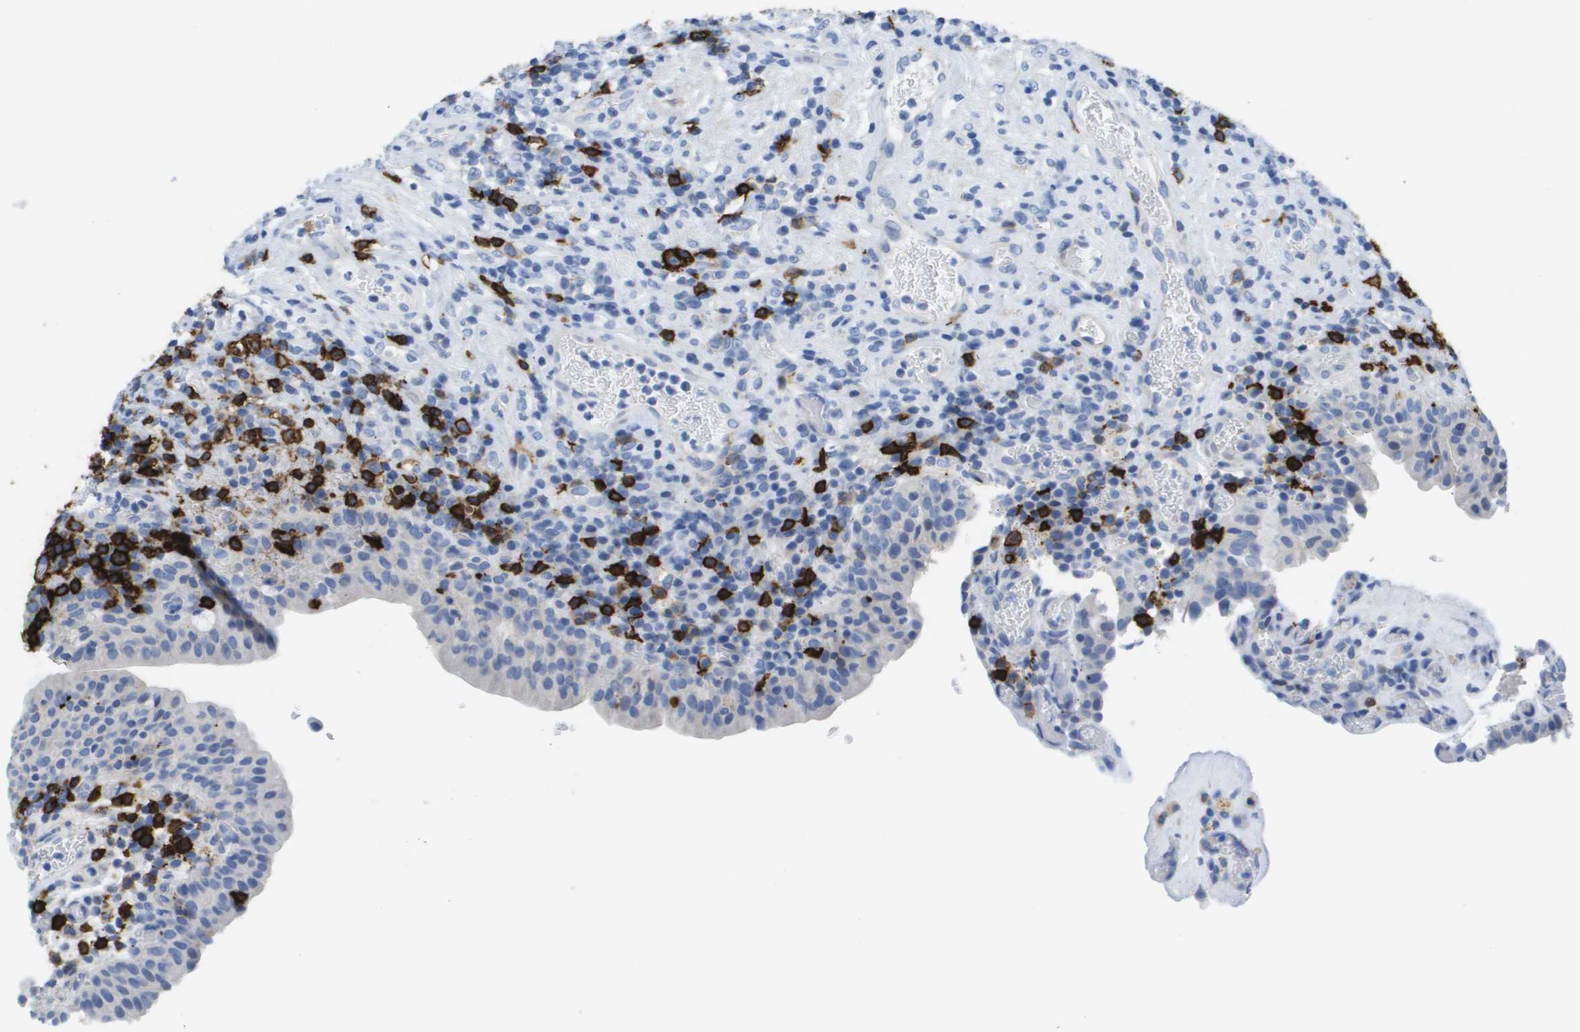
{"staining": {"intensity": "negative", "quantity": "none", "location": "none"}, "tissue": "urothelial cancer", "cell_type": "Tumor cells", "image_type": "cancer", "snomed": [{"axis": "morphology", "description": "Urothelial carcinoma, Low grade"}, {"axis": "topography", "description": "Urinary bladder"}], "caption": "IHC micrograph of urothelial carcinoma (low-grade) stained for a protein (brown), which demonstrates no staining in tumor cells. (Stains: DAB IHC with hematoxylin counter stain, Microscopy: brightfield microscopy at high magnification).", "gene": "MS4A1", "patient": {"sex": "female", "age": 75}}